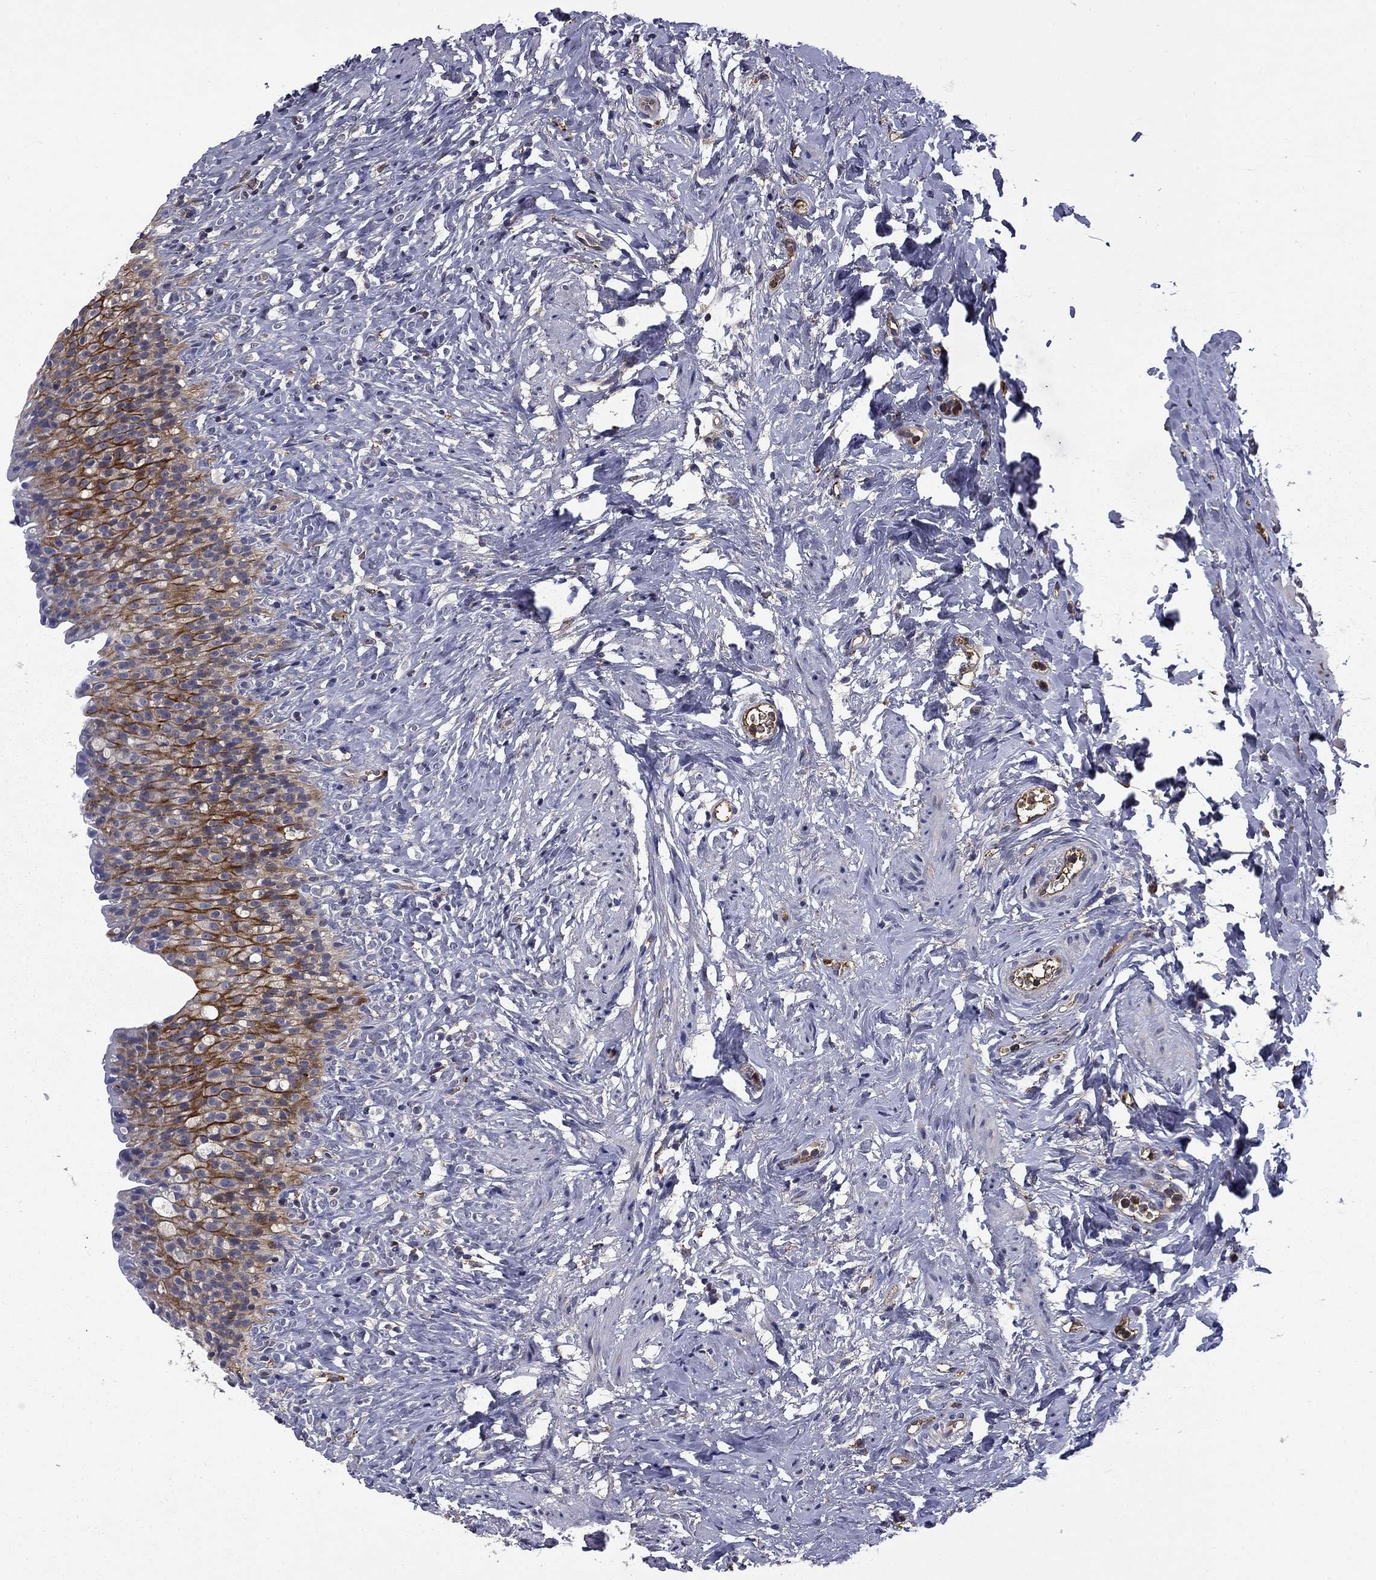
{"staining": {"intensity": "strong", "quantity": "<25%", "location": "cytoplasmic/membranous"}, "tissue": "urinary bladder", "cell_type": "Urothelial cells", "image_type": "normal", "snomed": [{"axis": "morphology", "description": "Normal tissue, NOS"}, {"axis": "topography", "description": "Urinary bladder"}], "caption": "Immunohistochemistry (IHC) (DAB) staining of unremarkable human urinary bladder exhibits strong cytoplasmic/membranous protein expression in about <25% of urothelial cells.", "gene": "CEACAM7", "patient": {"sex": "male", "age": 76}}